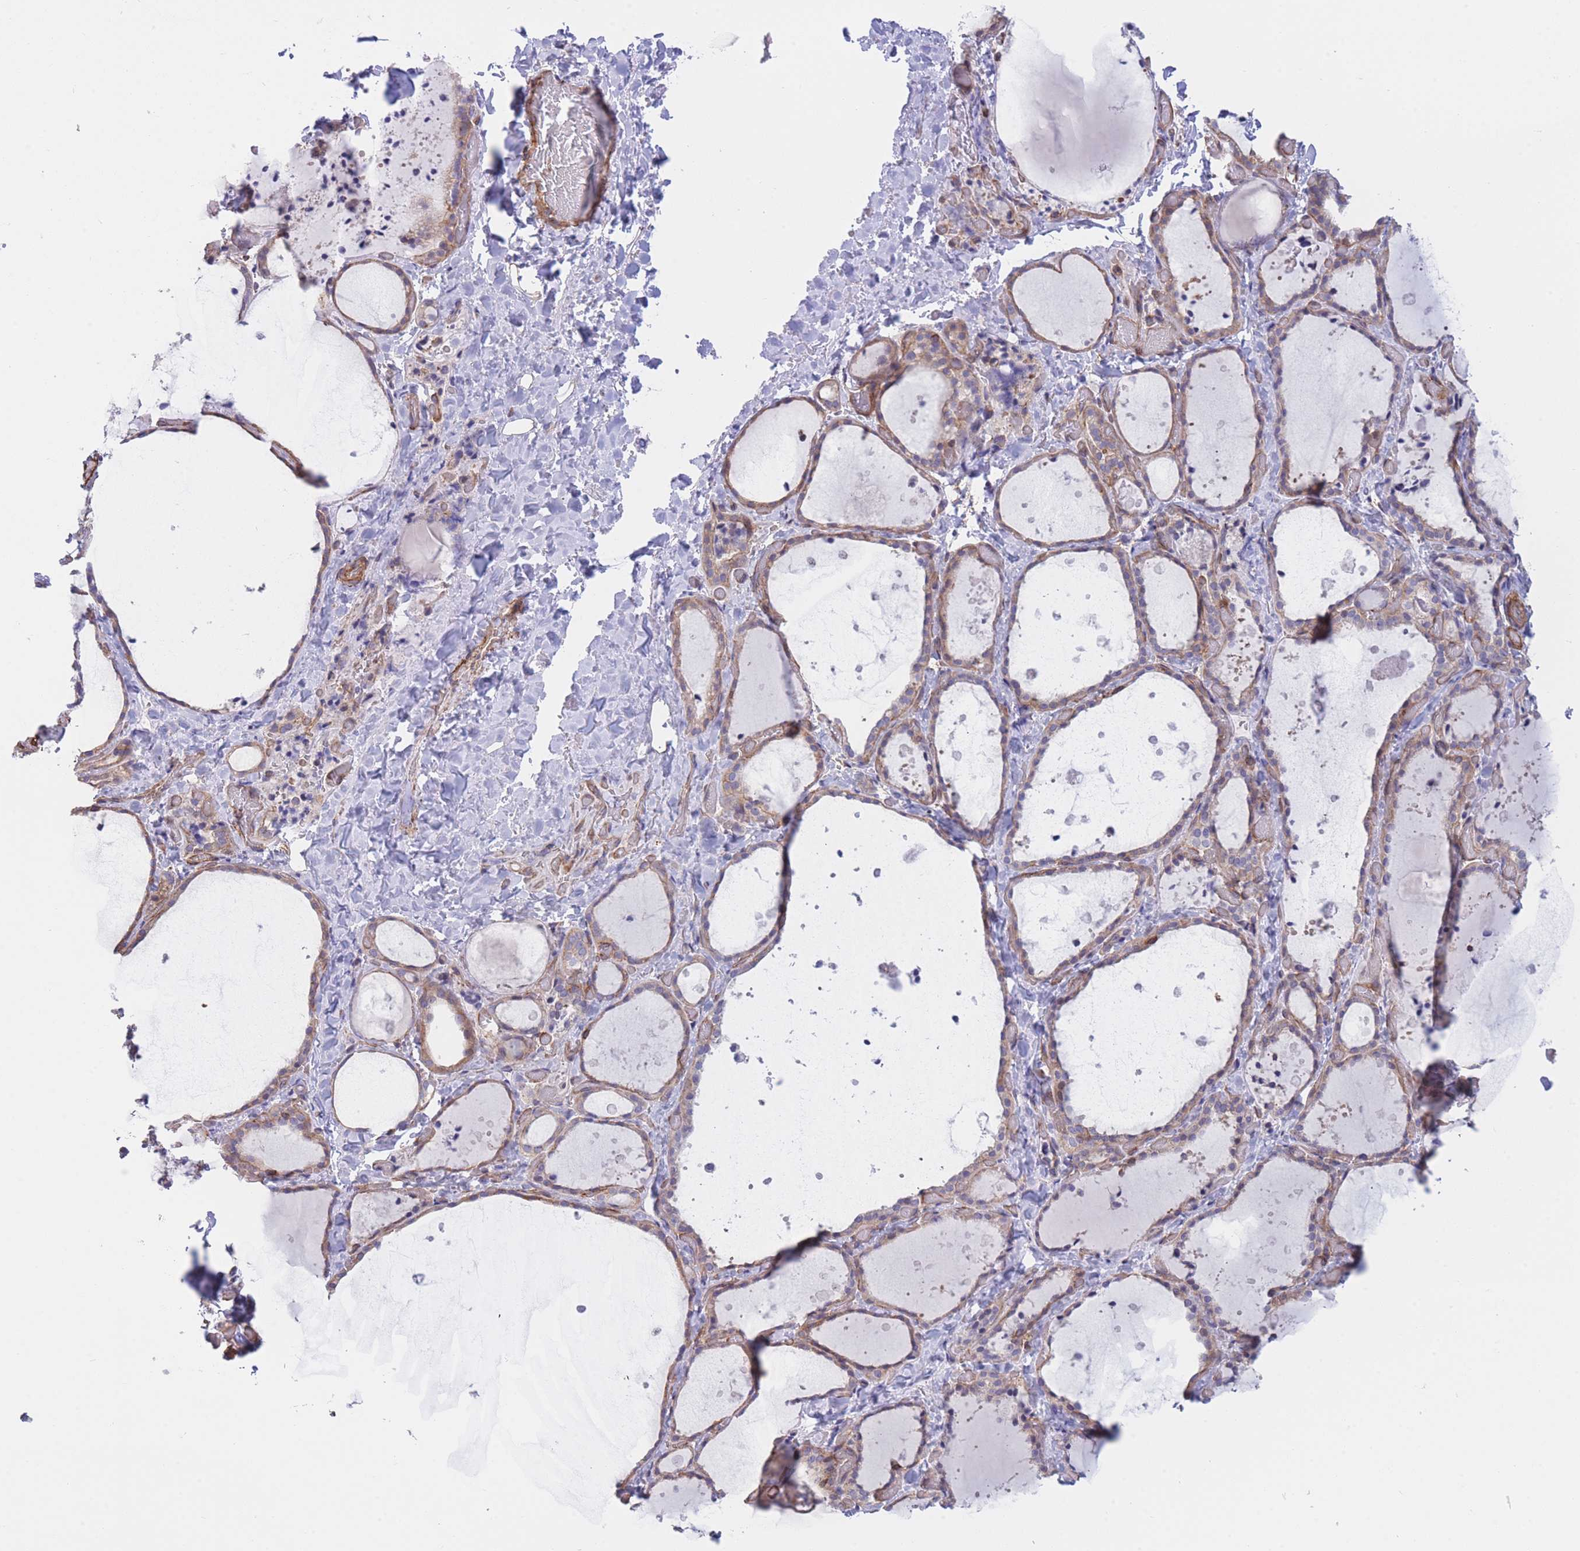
{"staining": {"intensity": "weak", "quantity": "25%-75%", "location": "cytoplasmic/membranous"}, "tissue": "thyroid gland", "cell_type": "Glandular cells", "image_type": "normal", "snomed": [{"axis": "morphology", "description": "Normal tissue, NOS"}, {"axis": "topography", "description": "Thyroid gland"}], "caption": "Thyroid gland stained with a brown dye reveals weak cytoplasmic/membranous positive expression in about 25%-75% of glandular cells.", "gene": "CDC25B", "patient": {"sex": "female", "age": 44}}